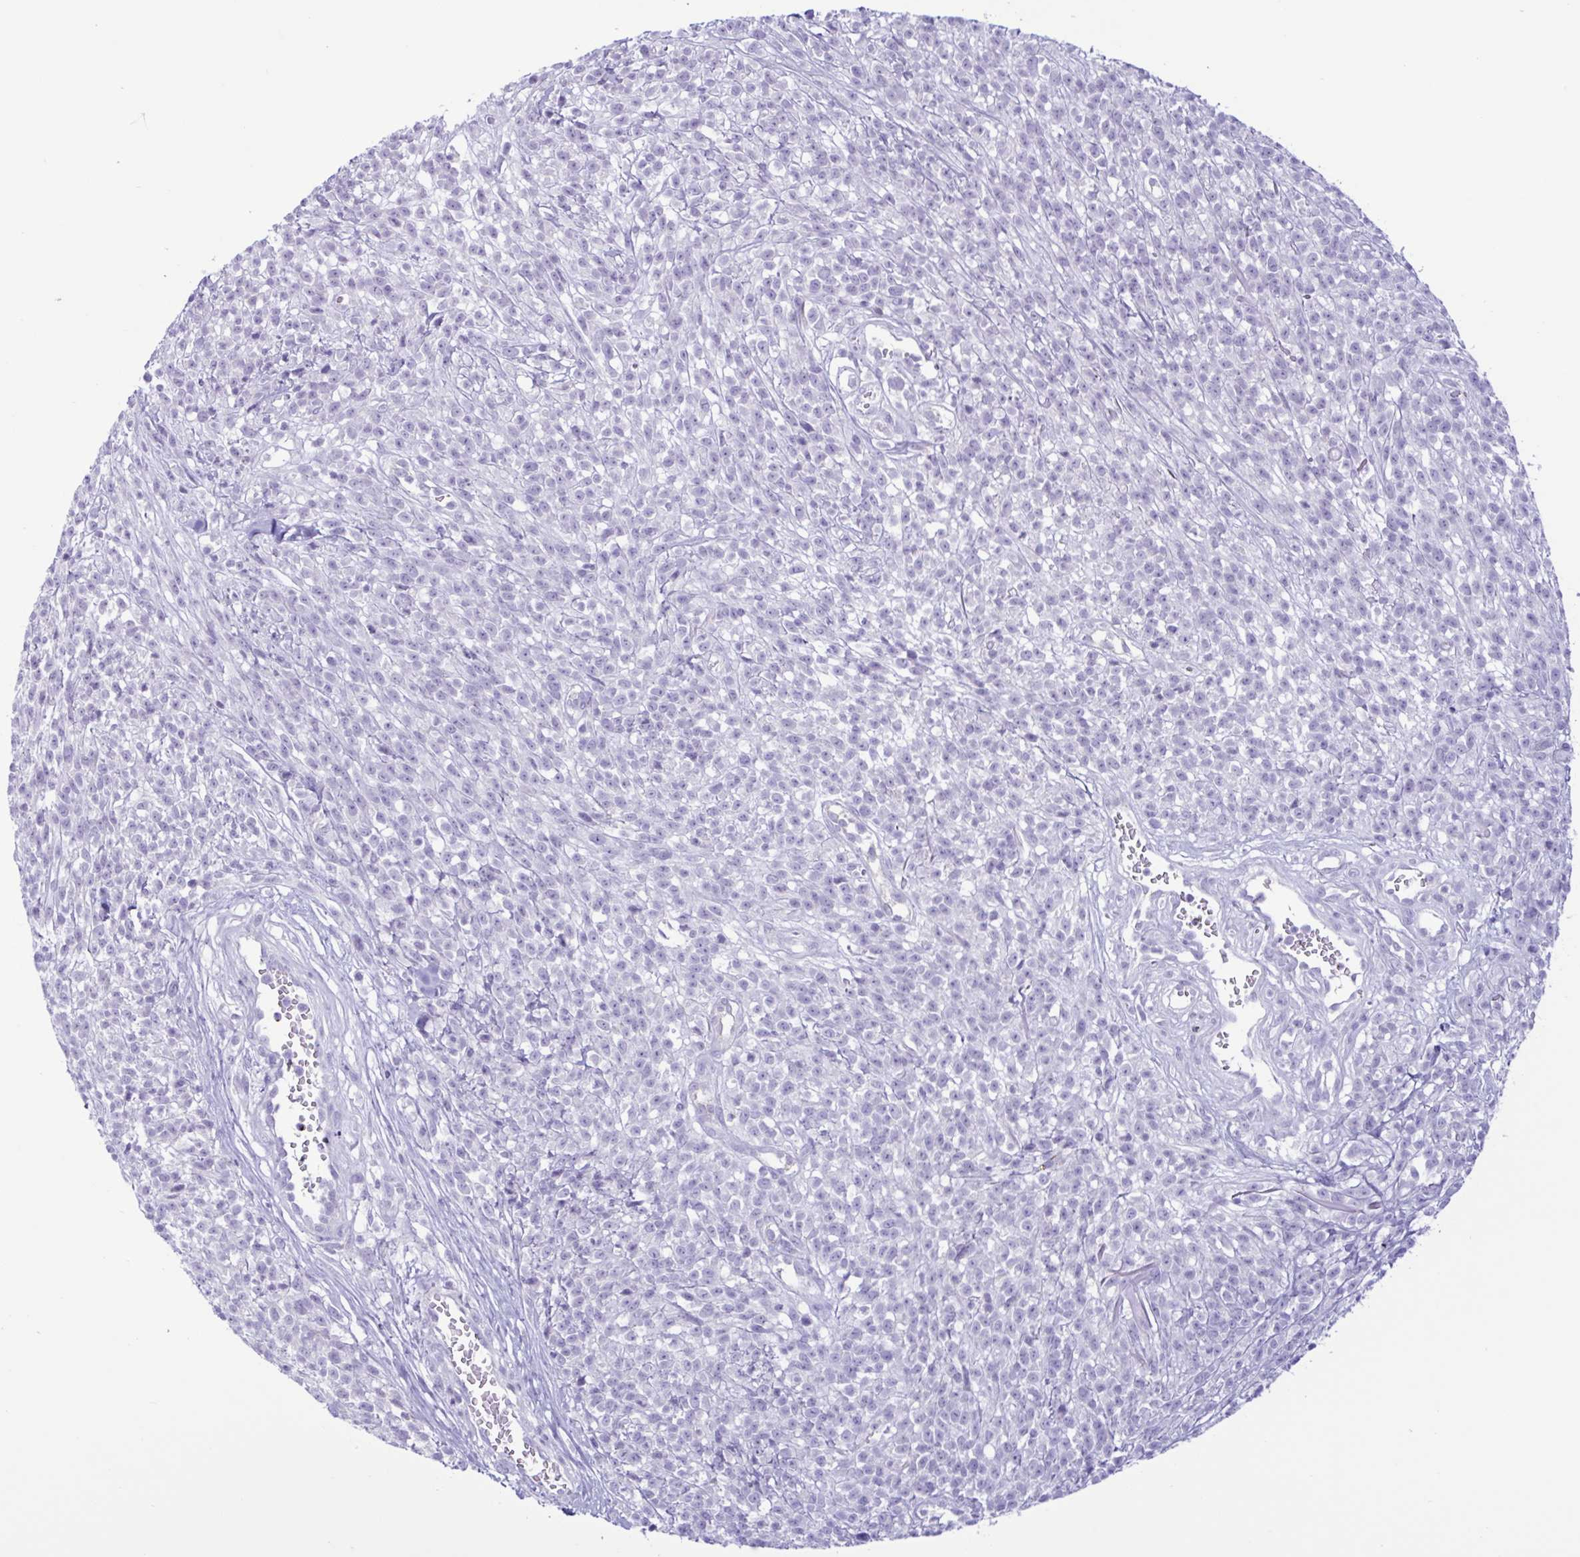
{"staining": {"intensity": "negative", "quantity": "none", "location": "none"}, "tissue": "melanoma", "cell_type": "Tumor cells", "image_type": "cancer", "snomed": [{"axis": "morphology", "description": "Malignant melanoma, NOS"}, {"axis": "topography", "description": "Skin"}, {"axis": "topography", "description": "Skin of trunk"}], "caption": "Malignant melanoma stained for a protein using IHC demonstrates no positivity tumor cells.", "gene": "SREBF1", "patient": {"sex": "male", "age": 74}}